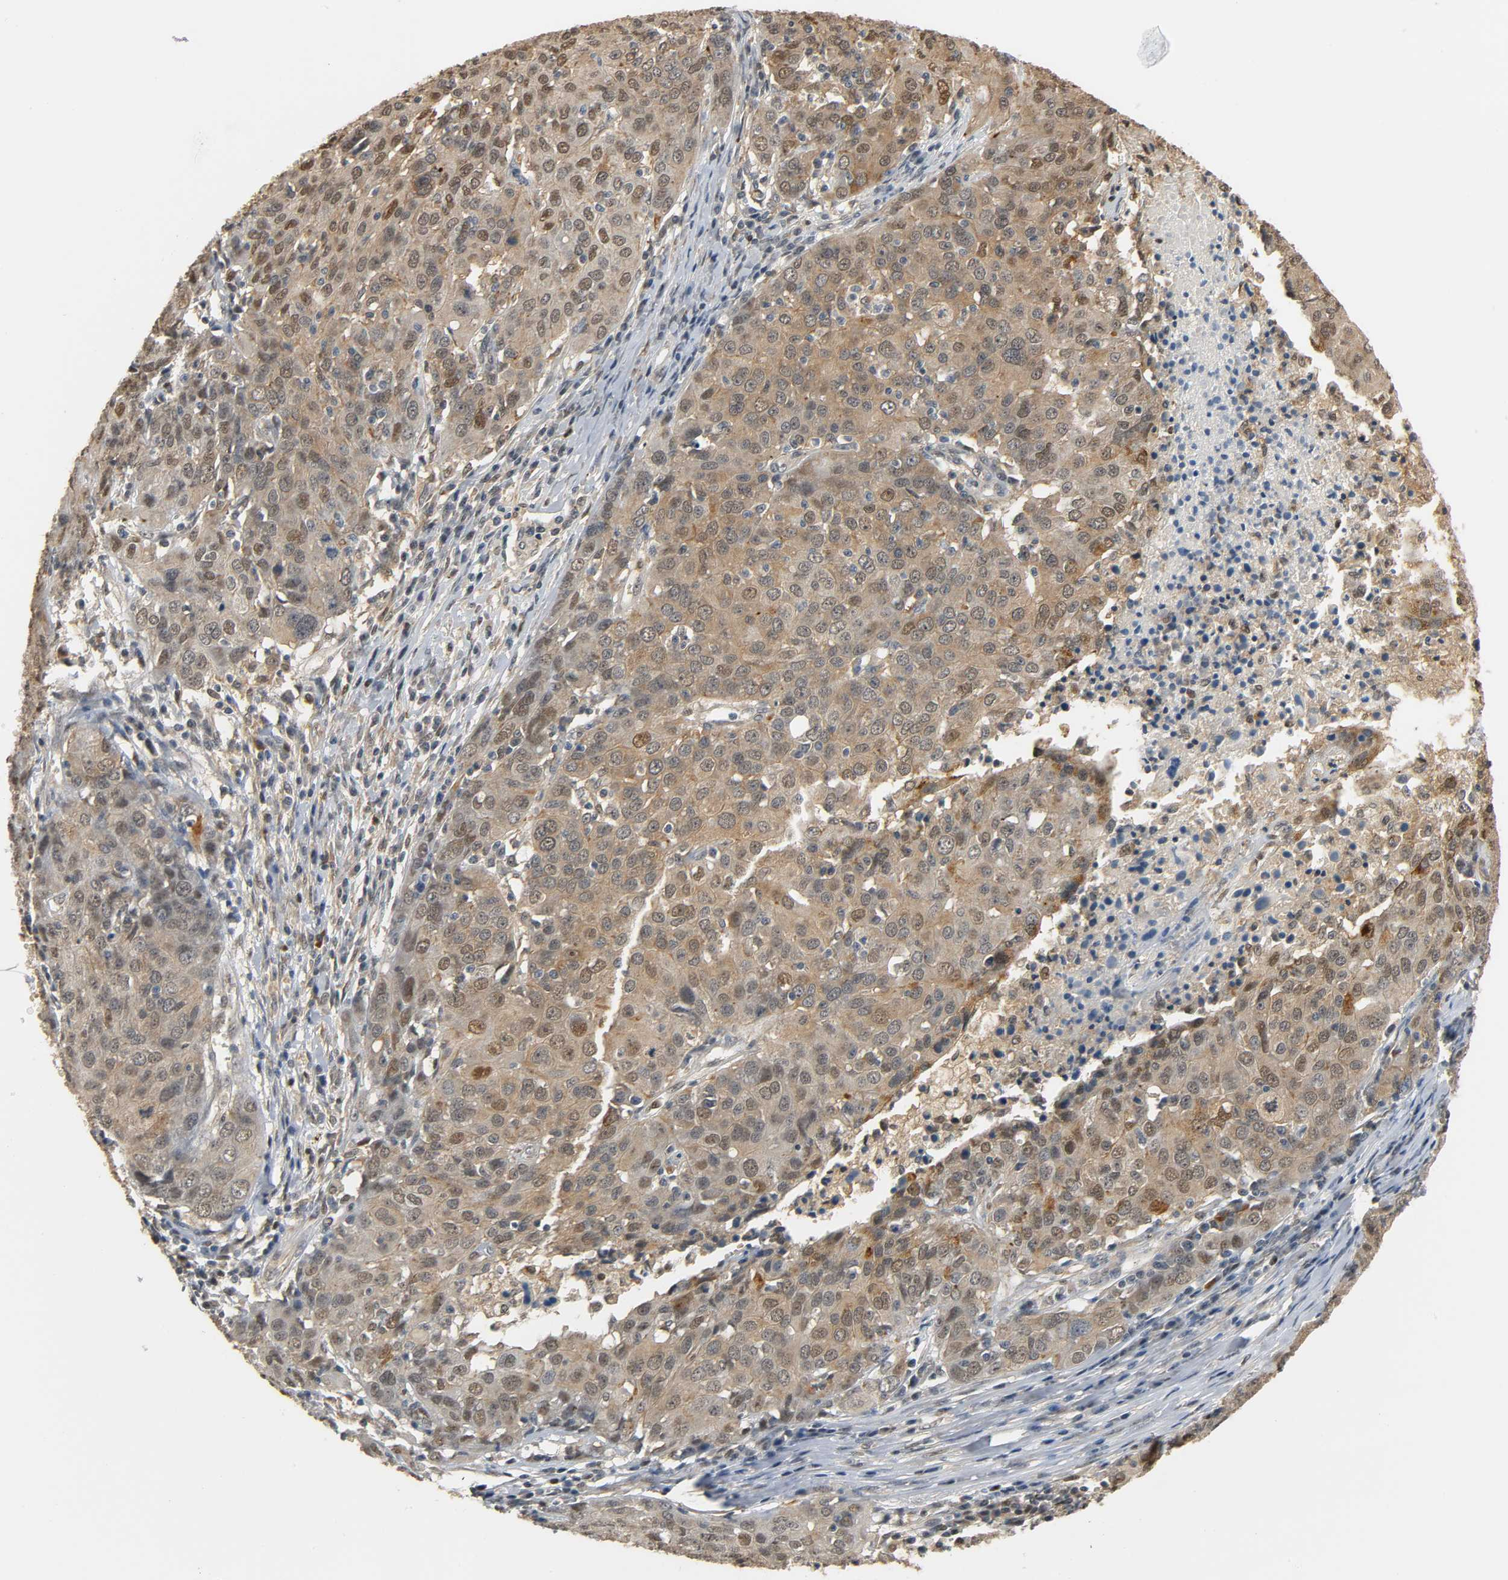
{"staining": {"intensity": "weak", "quantity": ">75%", "location": "cytoplasmic/membranous,nuclear"}, "tissue": "ovarian cancer", "cell_type": "Tumor cells", "image_type": "cancer", "snomed": [{"axis": "morphology", "description": "Carcinoma, endometroid"}, {"axis": "topography", "description": "Ovary"}], "caption": "Brown immunohistochemical staining in ovarian cancer (endometroid carcinoma) exhibits weak cytoplasmic/membranous and nuclear staining in approximately >75% of tumor cells. (Brightfield microscopy of DAB IHC at high magnification).", "gene": "ZFPM2", "patient": {"sex": "female", "age": 50}}